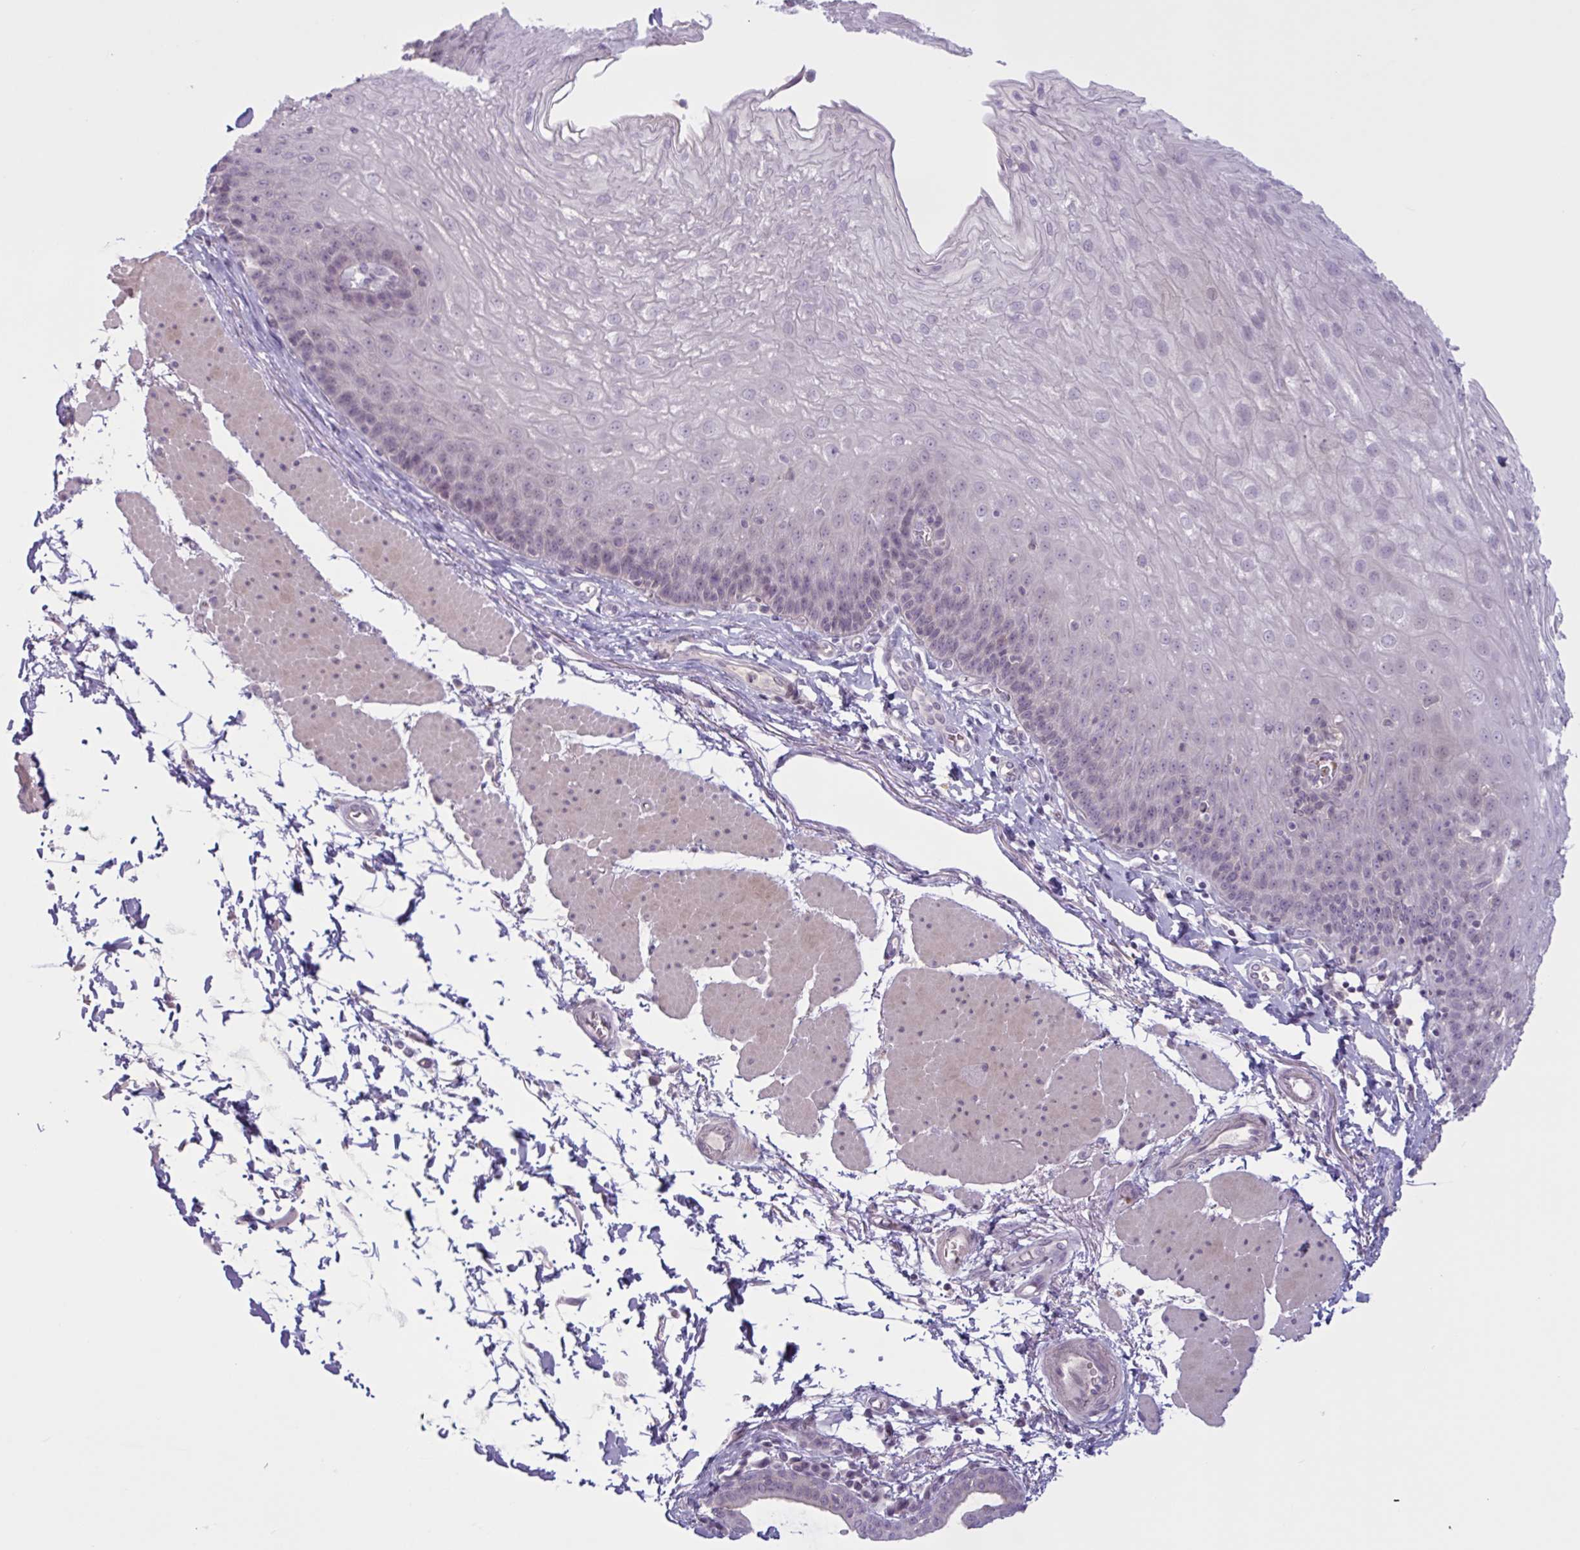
{"staining": {"intensity": "negative", "quantity": "none", "location": "none"}, "tissue": "esophagus", "cell_type": "Squamous epithelial cells", "image_type": "normal", "snomed": [{"axis": "morphology", "description": "Normal tissue, NOS"}, {"axis": "topography", "description": "Esophagus"}], "caption": "Immunohistochemical staining of unremarkable human esophagus demonstrates no significant expression in squamous epithelial cells. (DAB (3,3'-diaminobenzidine) immunohistochemistry visualized using brightfield microscopy, high magnification).", "gene": "ENSG00000281613", "patient": {"sex": "female", "age": 81}}